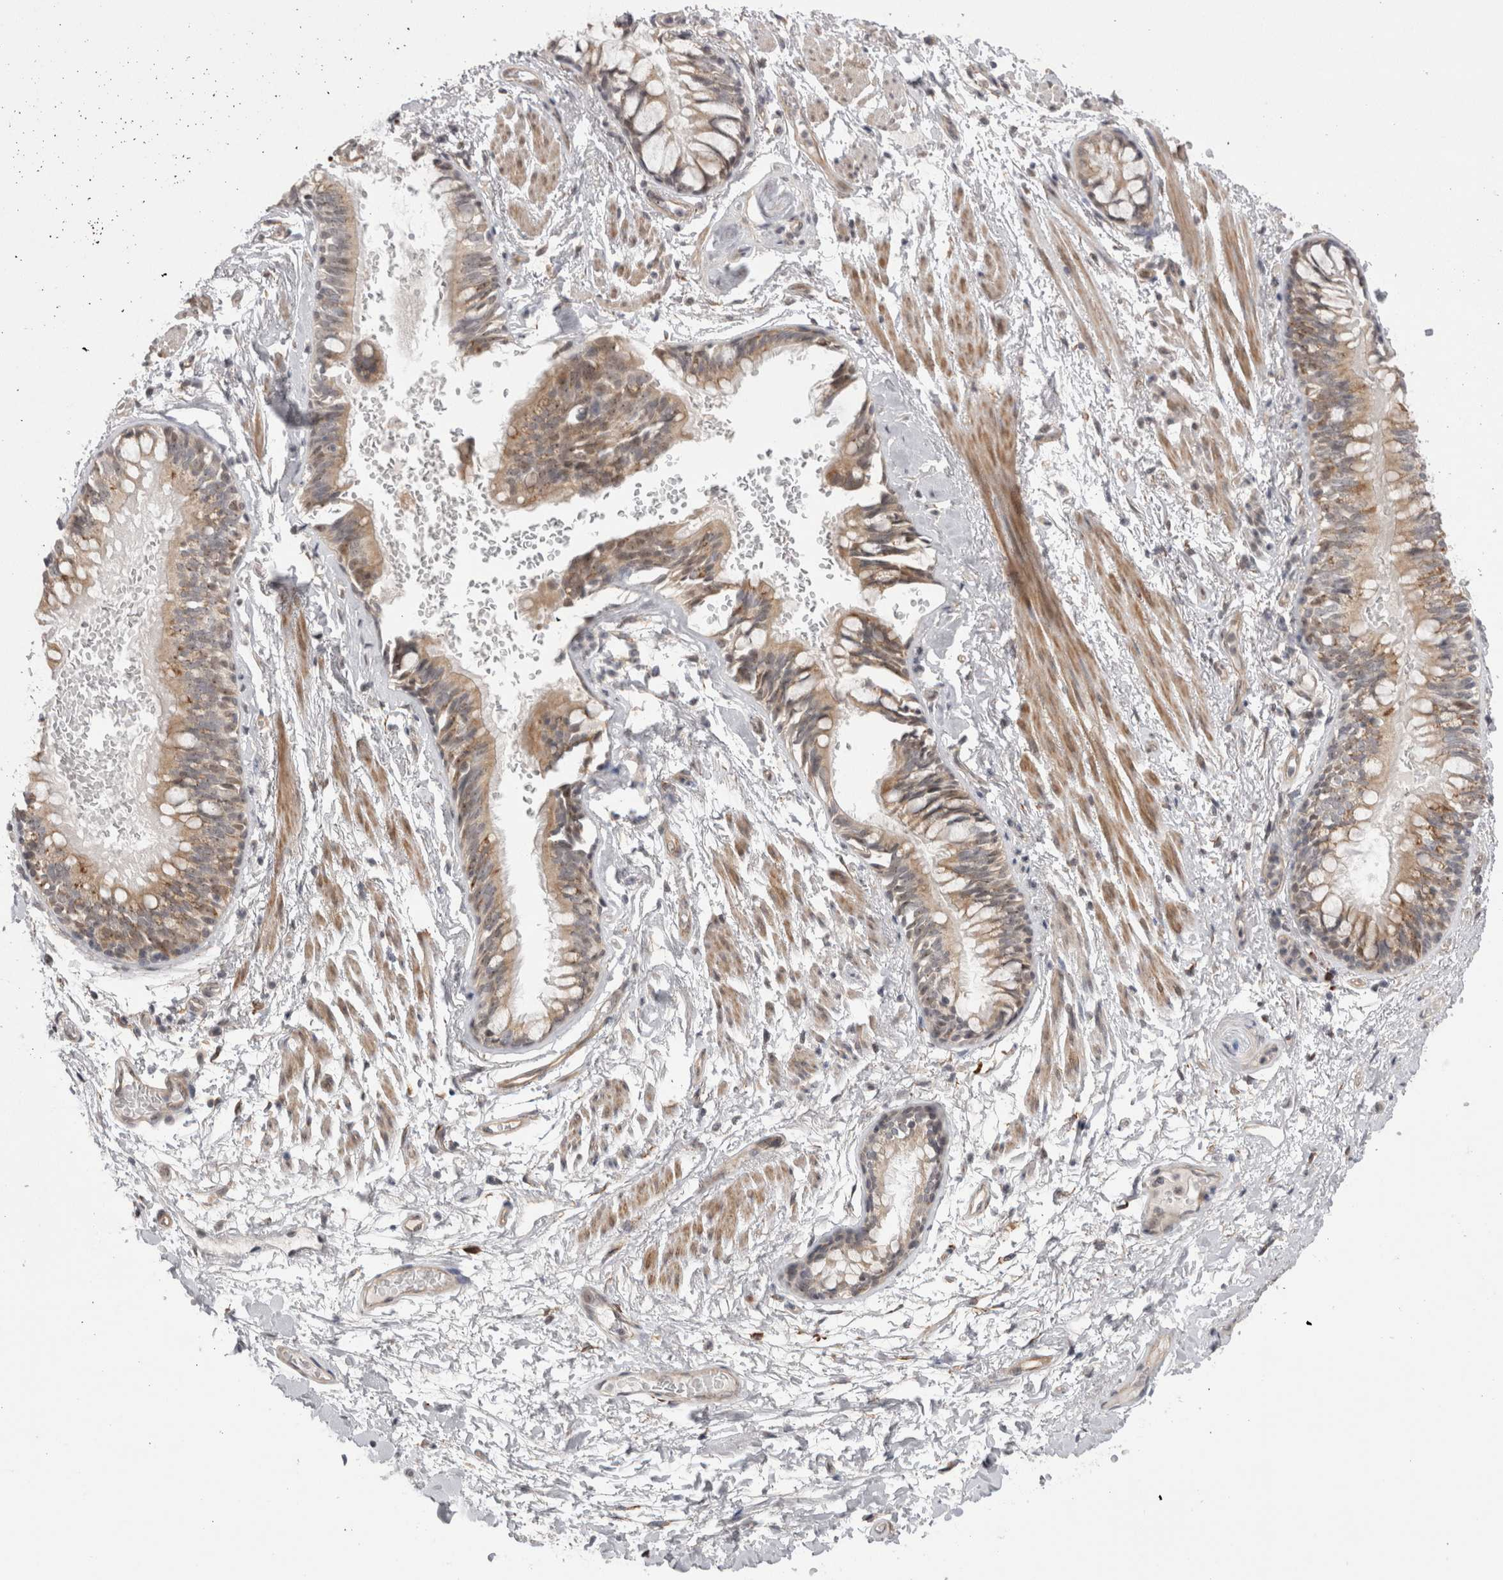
{"staining": {"intensity": "negative", "quantity": "none", "location": "none"}, "tissue": "adipose tissue", "cell_type": "Adipocytes", "image_type": "normal", "snomed": [{"axis": "morphology", "description": "Normal tissue, NOS"}, {"axis": "topography", "description": "Cartilage tissue"}, {"axis": "topography", "description": "Bronchus"}], "caption": "This is an immunohistochemistry (IHC) micrograph of unremarkable human adipose tissue. There is no positivity in adipocytes.", "gene": "EXOSC4", "patient": {"sex": "female", "age": 73}}